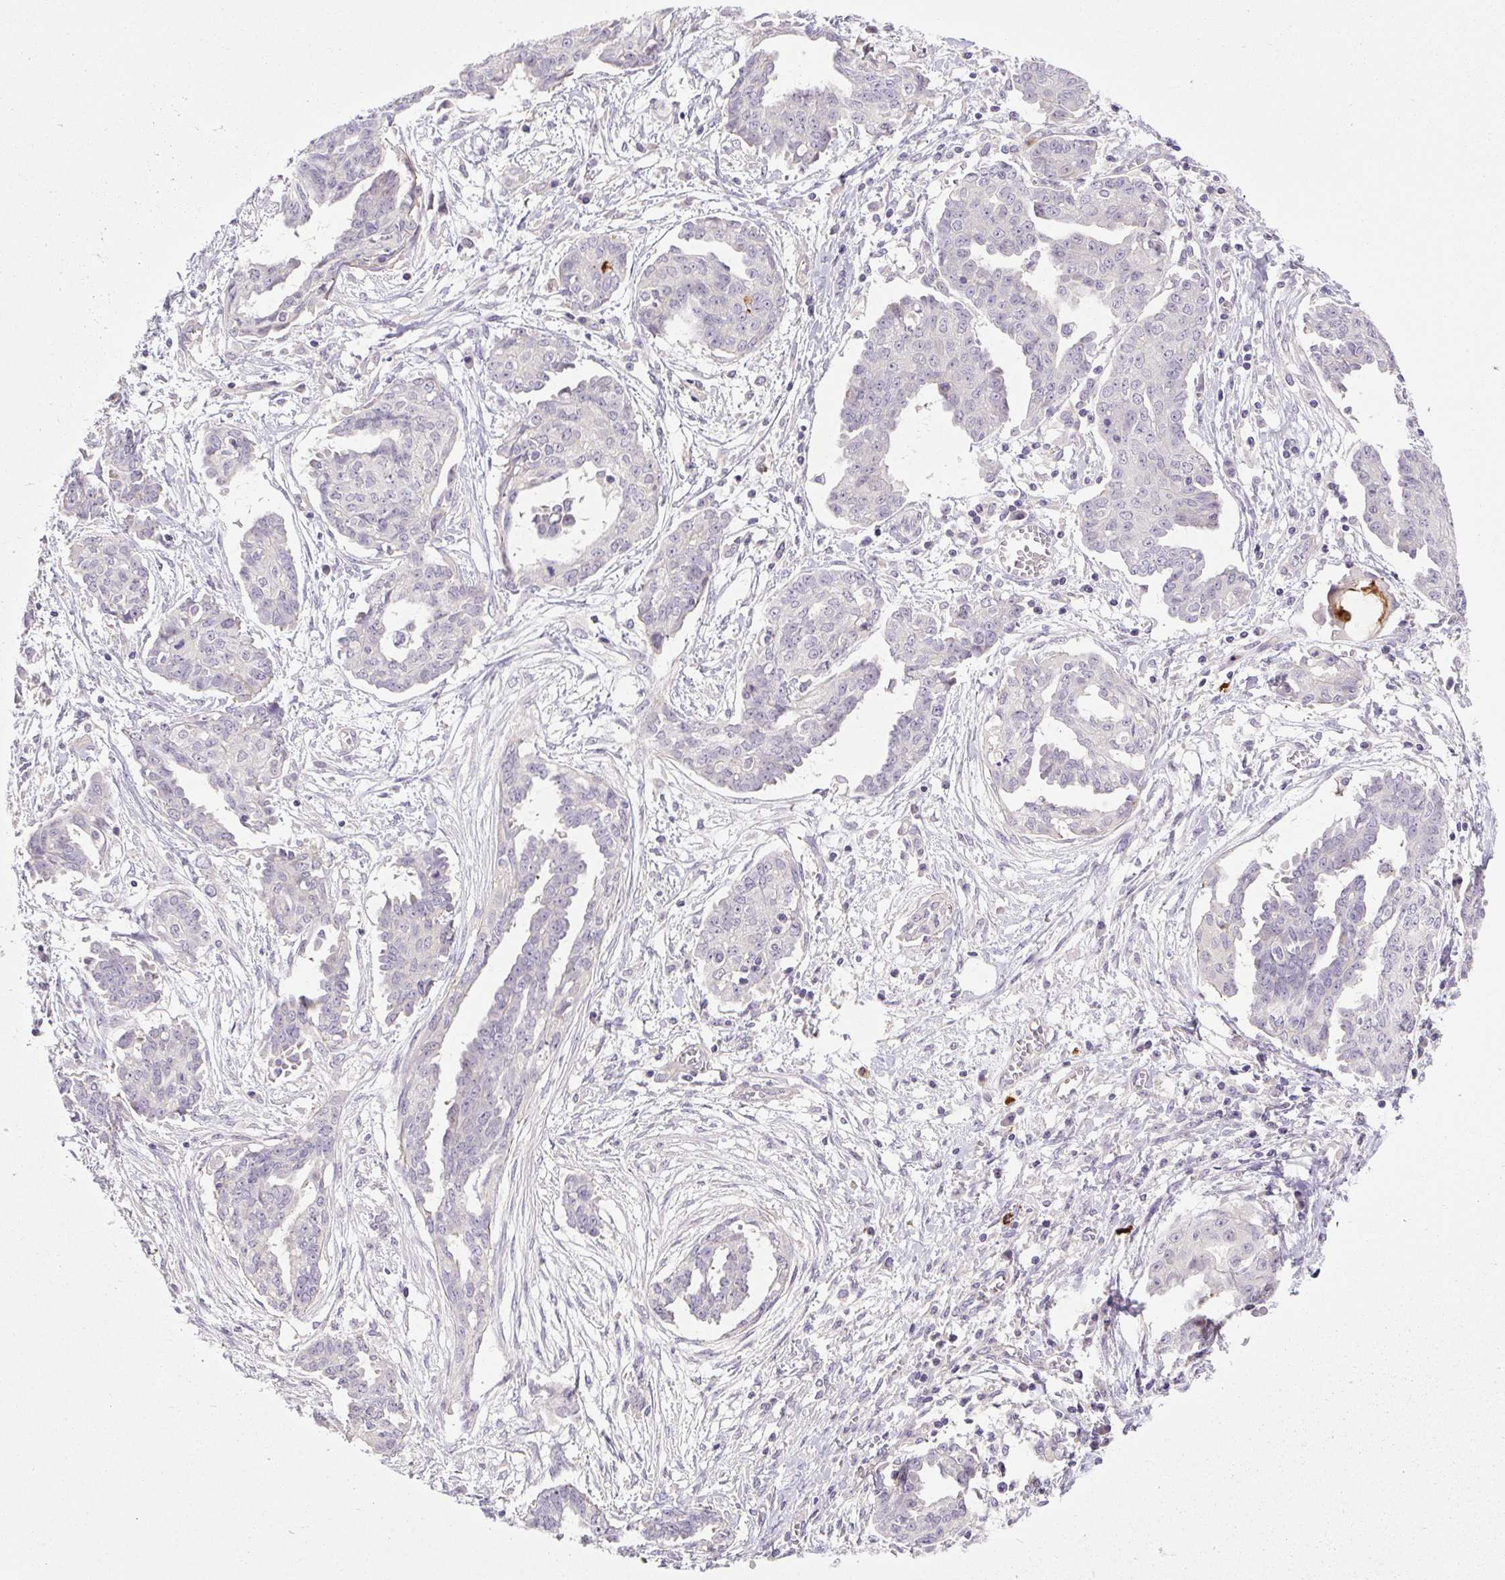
{"staining": {"intensity": "negative", "quantity": "none", "location": "none"}, "tissue": "ovarian cancer", "cell_type": "Tumor cells", "image_type": "cancer", "snomed": [{"axis": "morphology", "description": "Cystadenocarcinoma, serous, NOS"}, {"axis": "topography", "description": "Ovary"}], "caption": "IHC histopathology image of neoplastic tissue: human ovarian cancer (serous cystadenocarcinoma) stained with DAB shows no significant protein expression in tumor cells.", "gene": "FAM177B", "patient": {"sex": "female", "age": 71}}